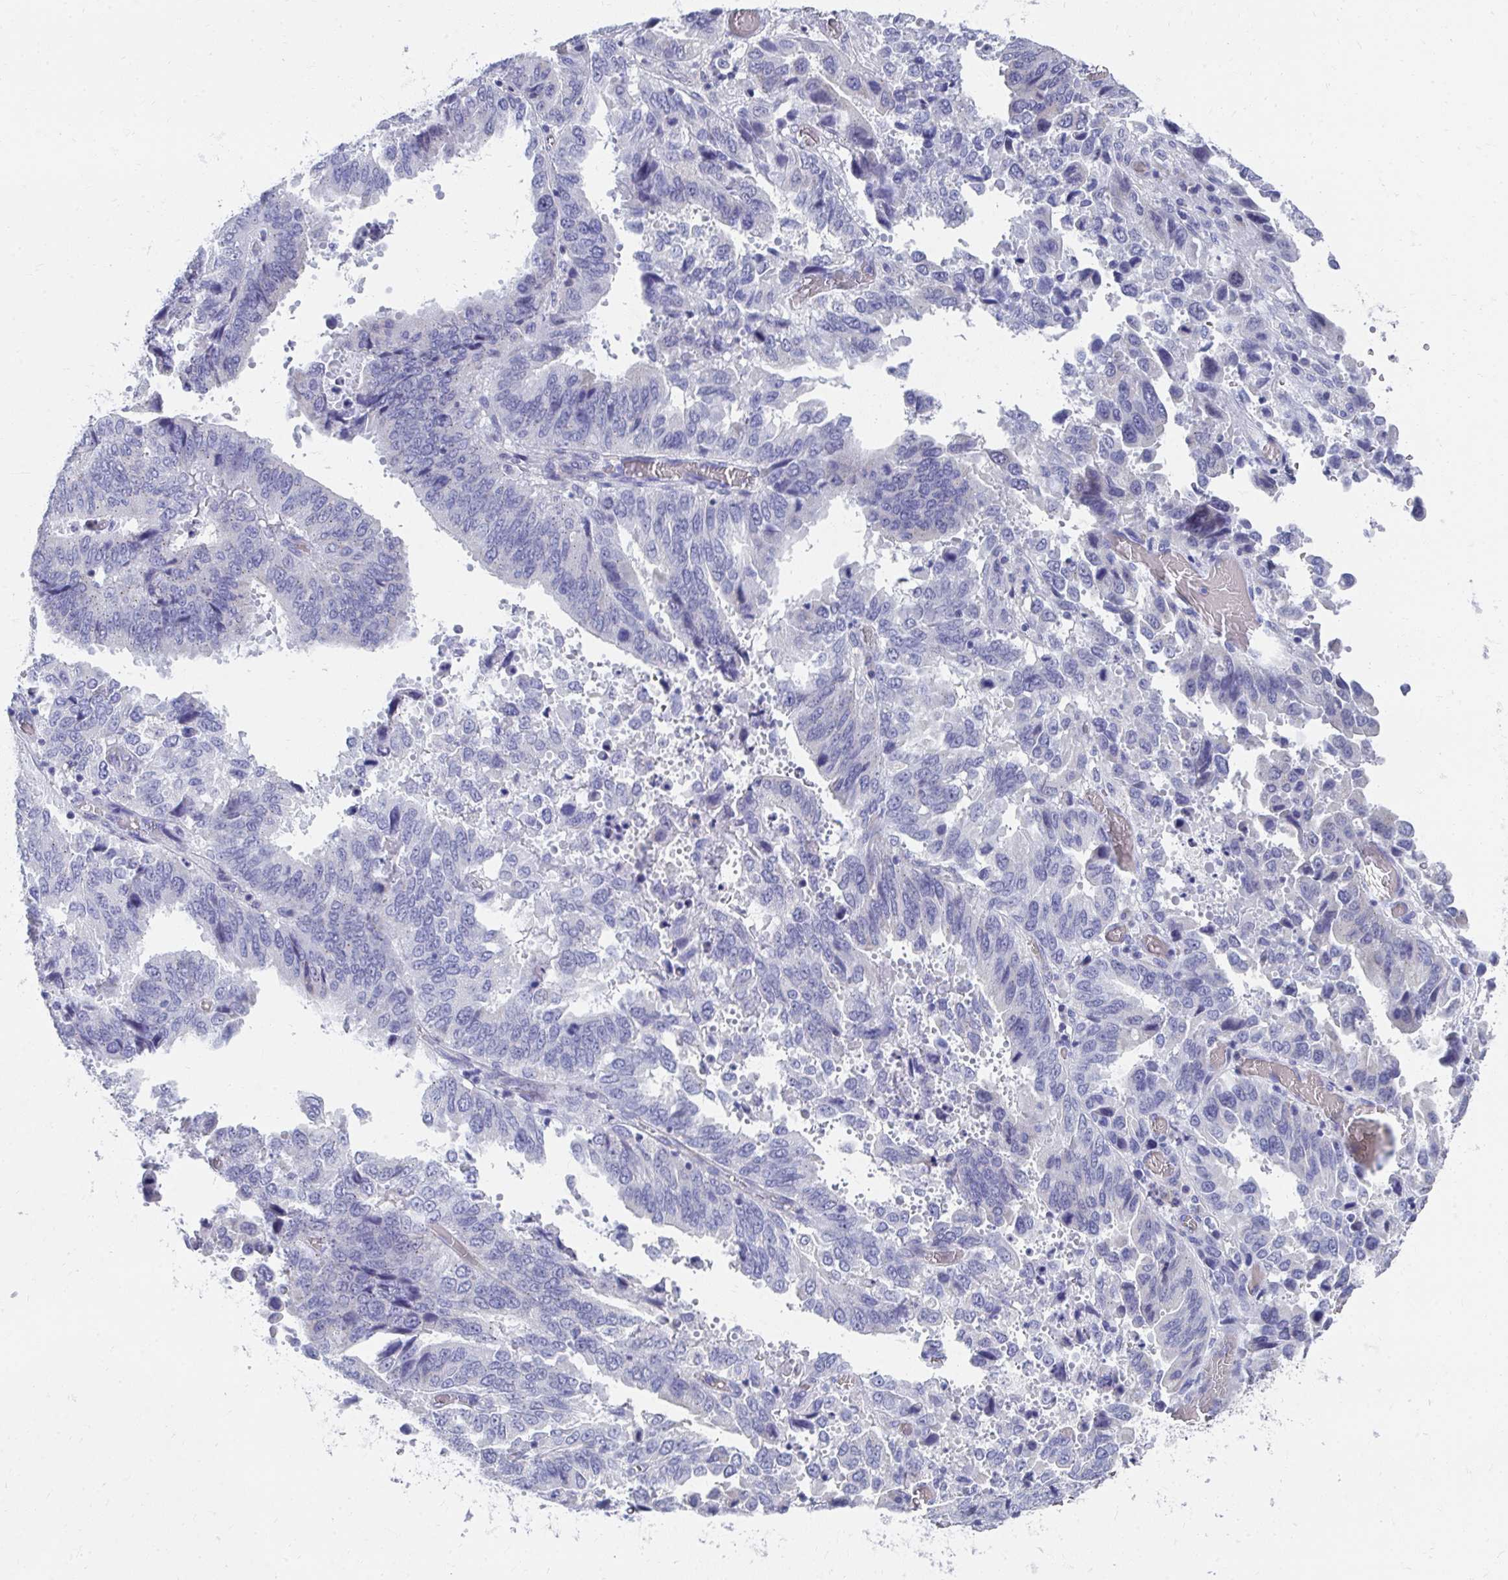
{"staining": {"intensity": "negative", "quantity": "none", "location": "none"}, "tissue": "stomach cancer", "cell_type": "Tumor cells", "image_type": "cancer", "snomed": [{"axis": "morphology", "description": "Adenocarcinoma, NOS"}, {"axis": "topography", "description": "Stomach, upper"}], "caption": "Stomach cancer was stained to show a protein in brown. There is no significant expression in tumor cells.", "gene": "TMPRSS2", "patient": {"sex": "male", "age": 74}}